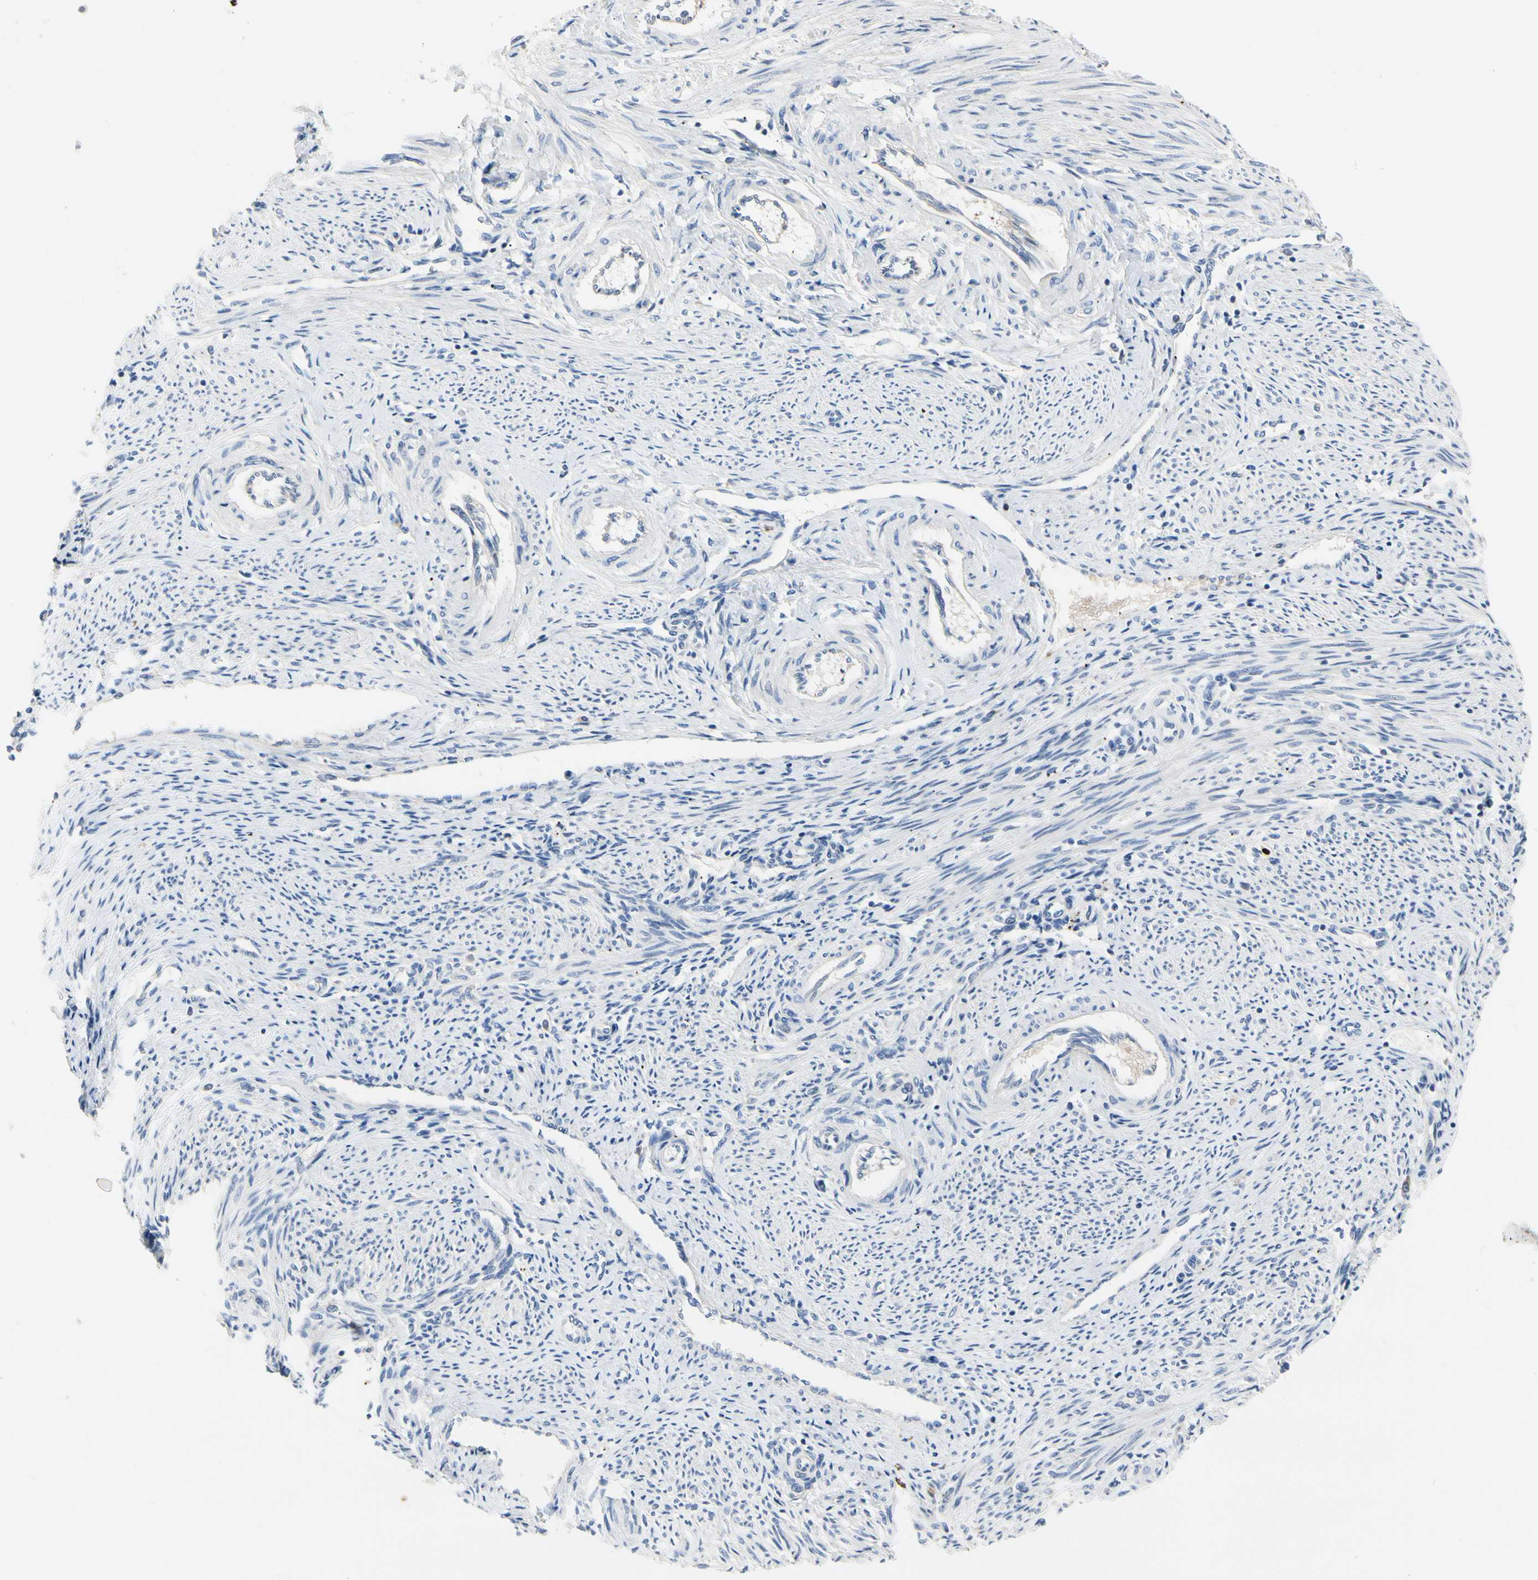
{"staining": {"intensity": "weak", "quantity": "25%-75%", "location": "cytoplasmic/membranous"}, "tissue": "endometrium", "cell_type": "Cells in endometrial stroma", "image_type": "normal", "snomed": [{"axis": "morphology", "description": "Normal tissue, NOS"}, {"axis": "topography", "description": "Endometrium"}], "caption": "This is a histology image of IHC staining of unremarkable endometrium, which shows weak expression in the cytoplasmic/membranous of cells in endometrial stroma.", "gene": "RETSAT", "patient": {"sex": "female", "age": 42}}